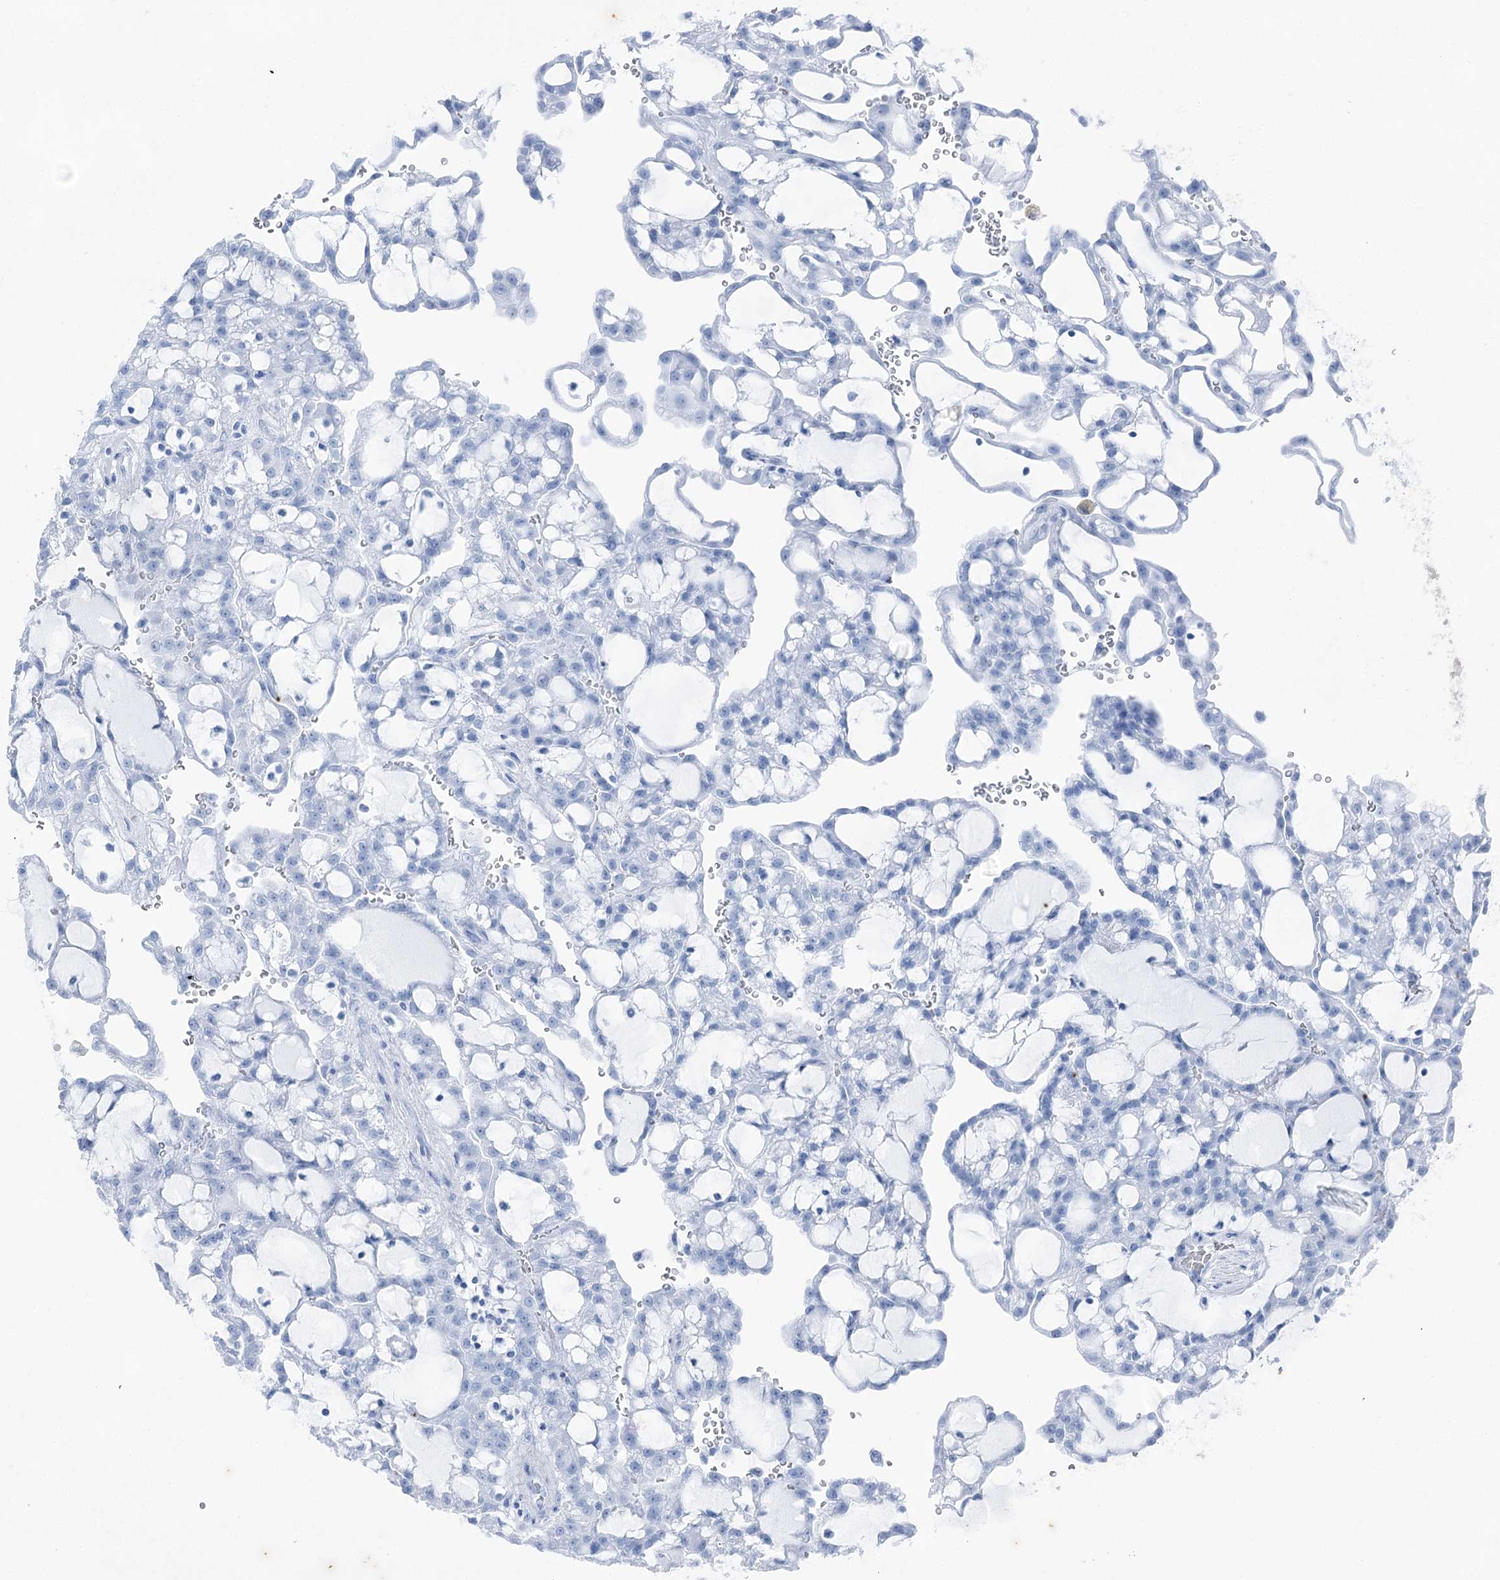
{"staining": {"intensity": "weak", "quantity": "<25%", "location": "cytoplasmic/membranous"}, "tissue": "renal cancer", "cell_type": "Tumor cells", "image_type": "cancer", "snomed": [{"axis": "morphology", "description": "Adenocarcinoma, NOS"}, {"axis": "topography", "description": "Kidney"}], "caption": "Adenocarcinoma (renal) stained for a protein using IHC reveals no positivity tumor cells.", "gene": "ZCCHC8", "patient": {"sex": "male", "age": 63}}